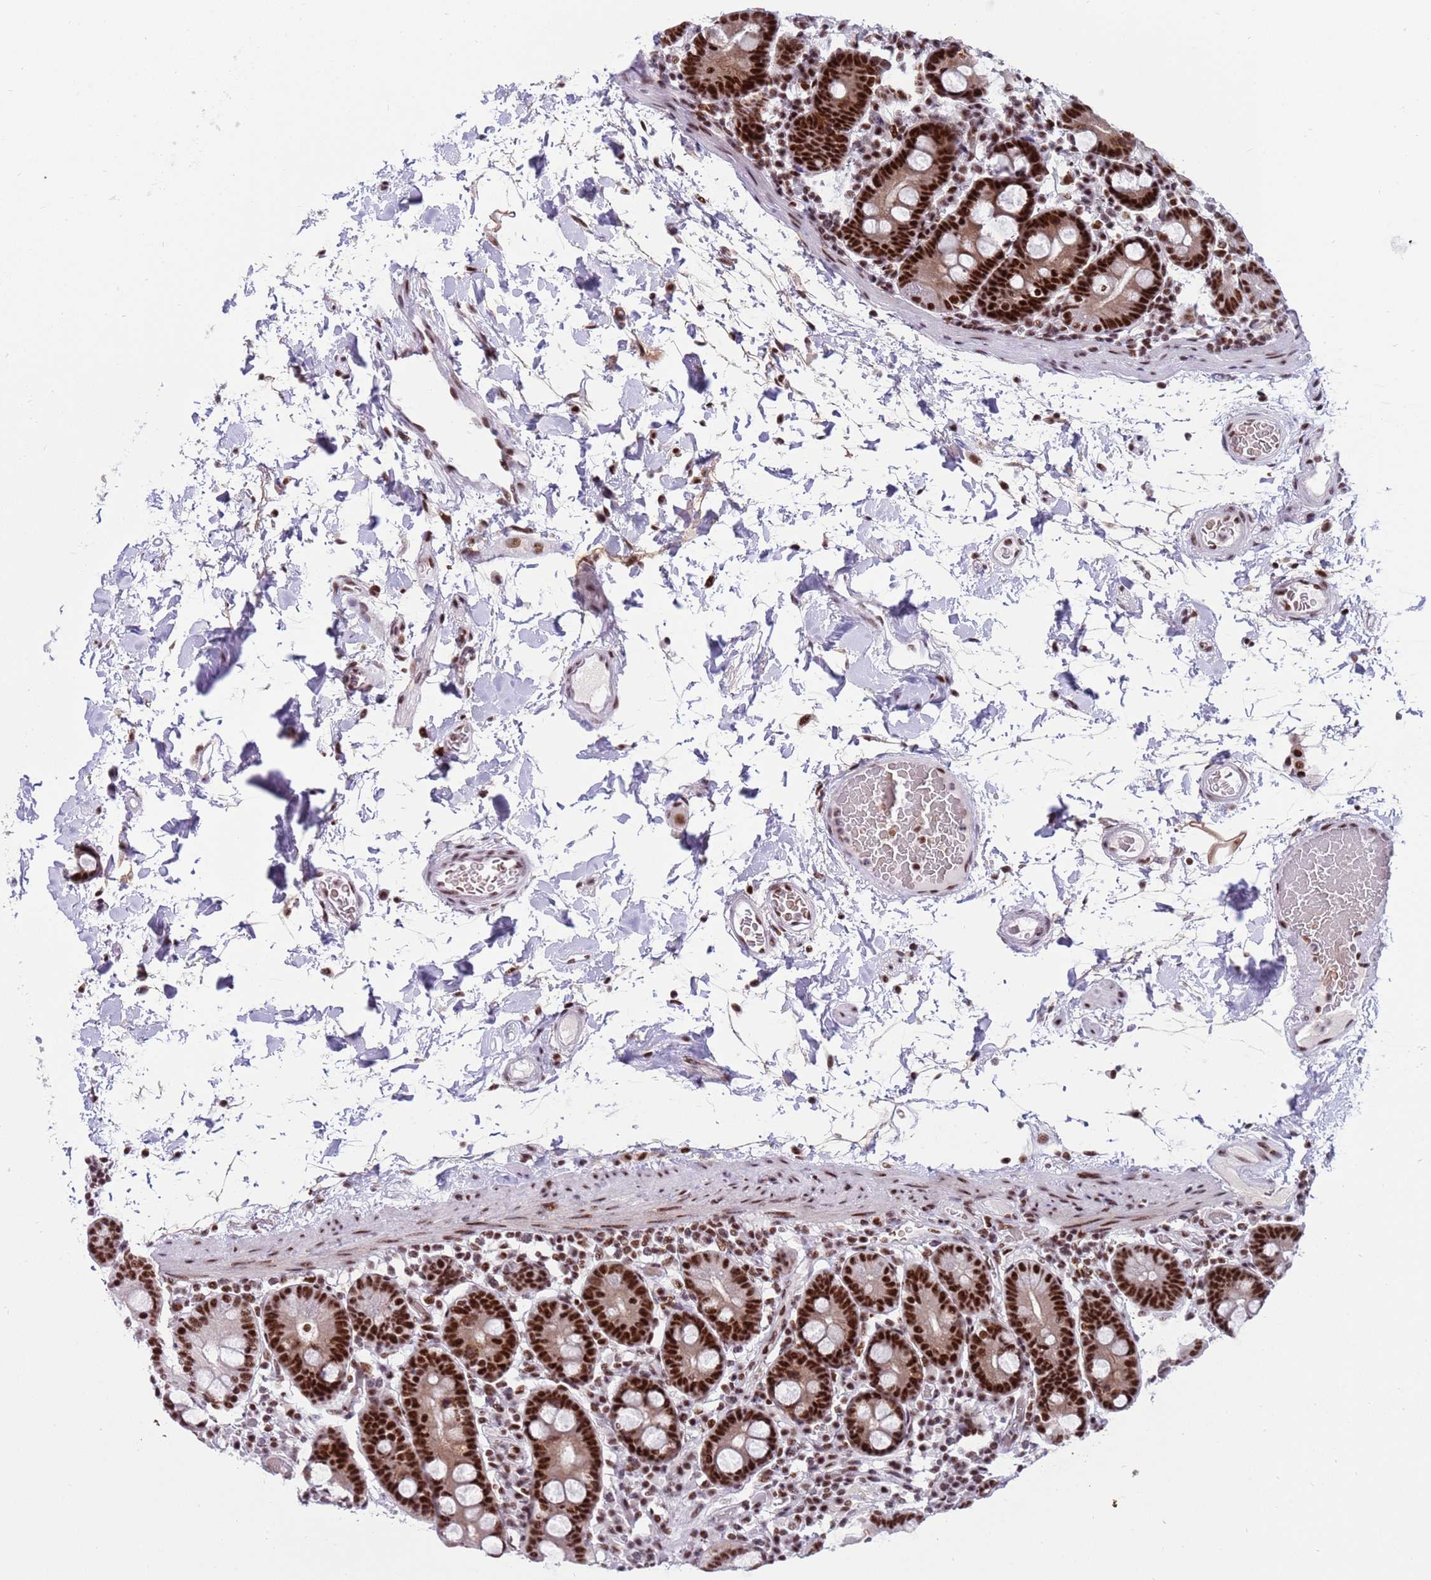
{"staining": {"intensity": "strong", "quantity": ">75%", "location": "nuclear"}, "tissue": "duodenum", "cell_type": "Glandular cells", "image_type": "normal", "snomed": [{"axis": "morphology", "description": "Normal tissue, NOS"}, {"axis": "topography", "description": "Duodenum"}], "caption": "Immunohistochemical staining of unremarkable duodenum demonstrates strong nuclear protein expression in approximately >75% of glandular cells.", "gene": "THOC2", "patient": {"sex": "male", "age": 55}}